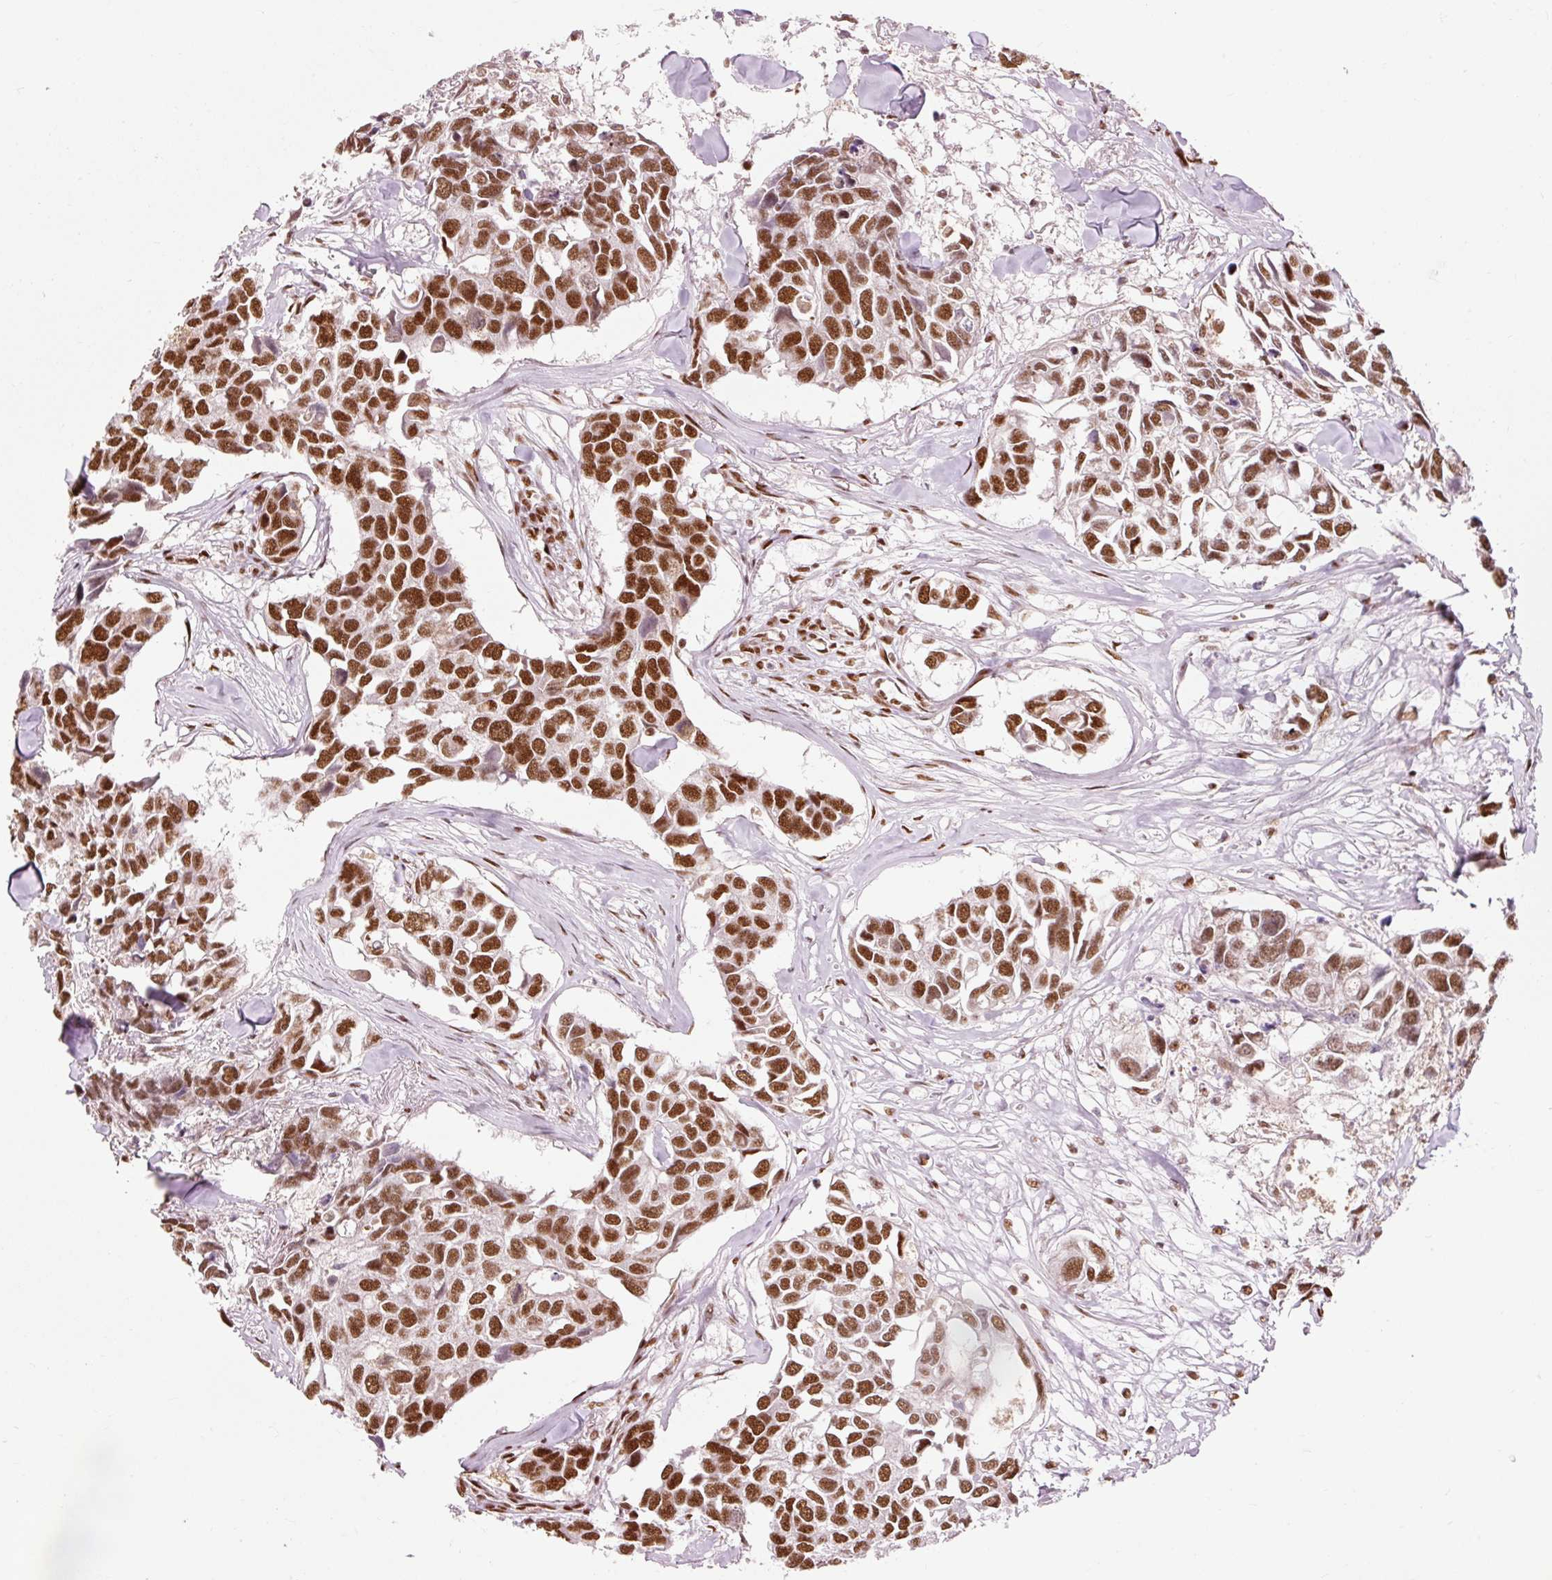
{"staining": {"intensity": "strong", "quantity": ">75%", "location": "nuclear"}, "tissue": "breast cancer", "cell_type": "Tumor cells", "image_type": "cancer", "snomed": [{"axis": "morphology", "description": "Duct carcinoma"}, {"axis": "topography", "description": "Breast"}], "caption": "Protein staining by IHC shows strong nuclear expression in approximately >75% of tumor cells in breast invasive ductal carcinoma.", "gene": "ZBTB44", "patient": {"sex": "female", "age": 83}}